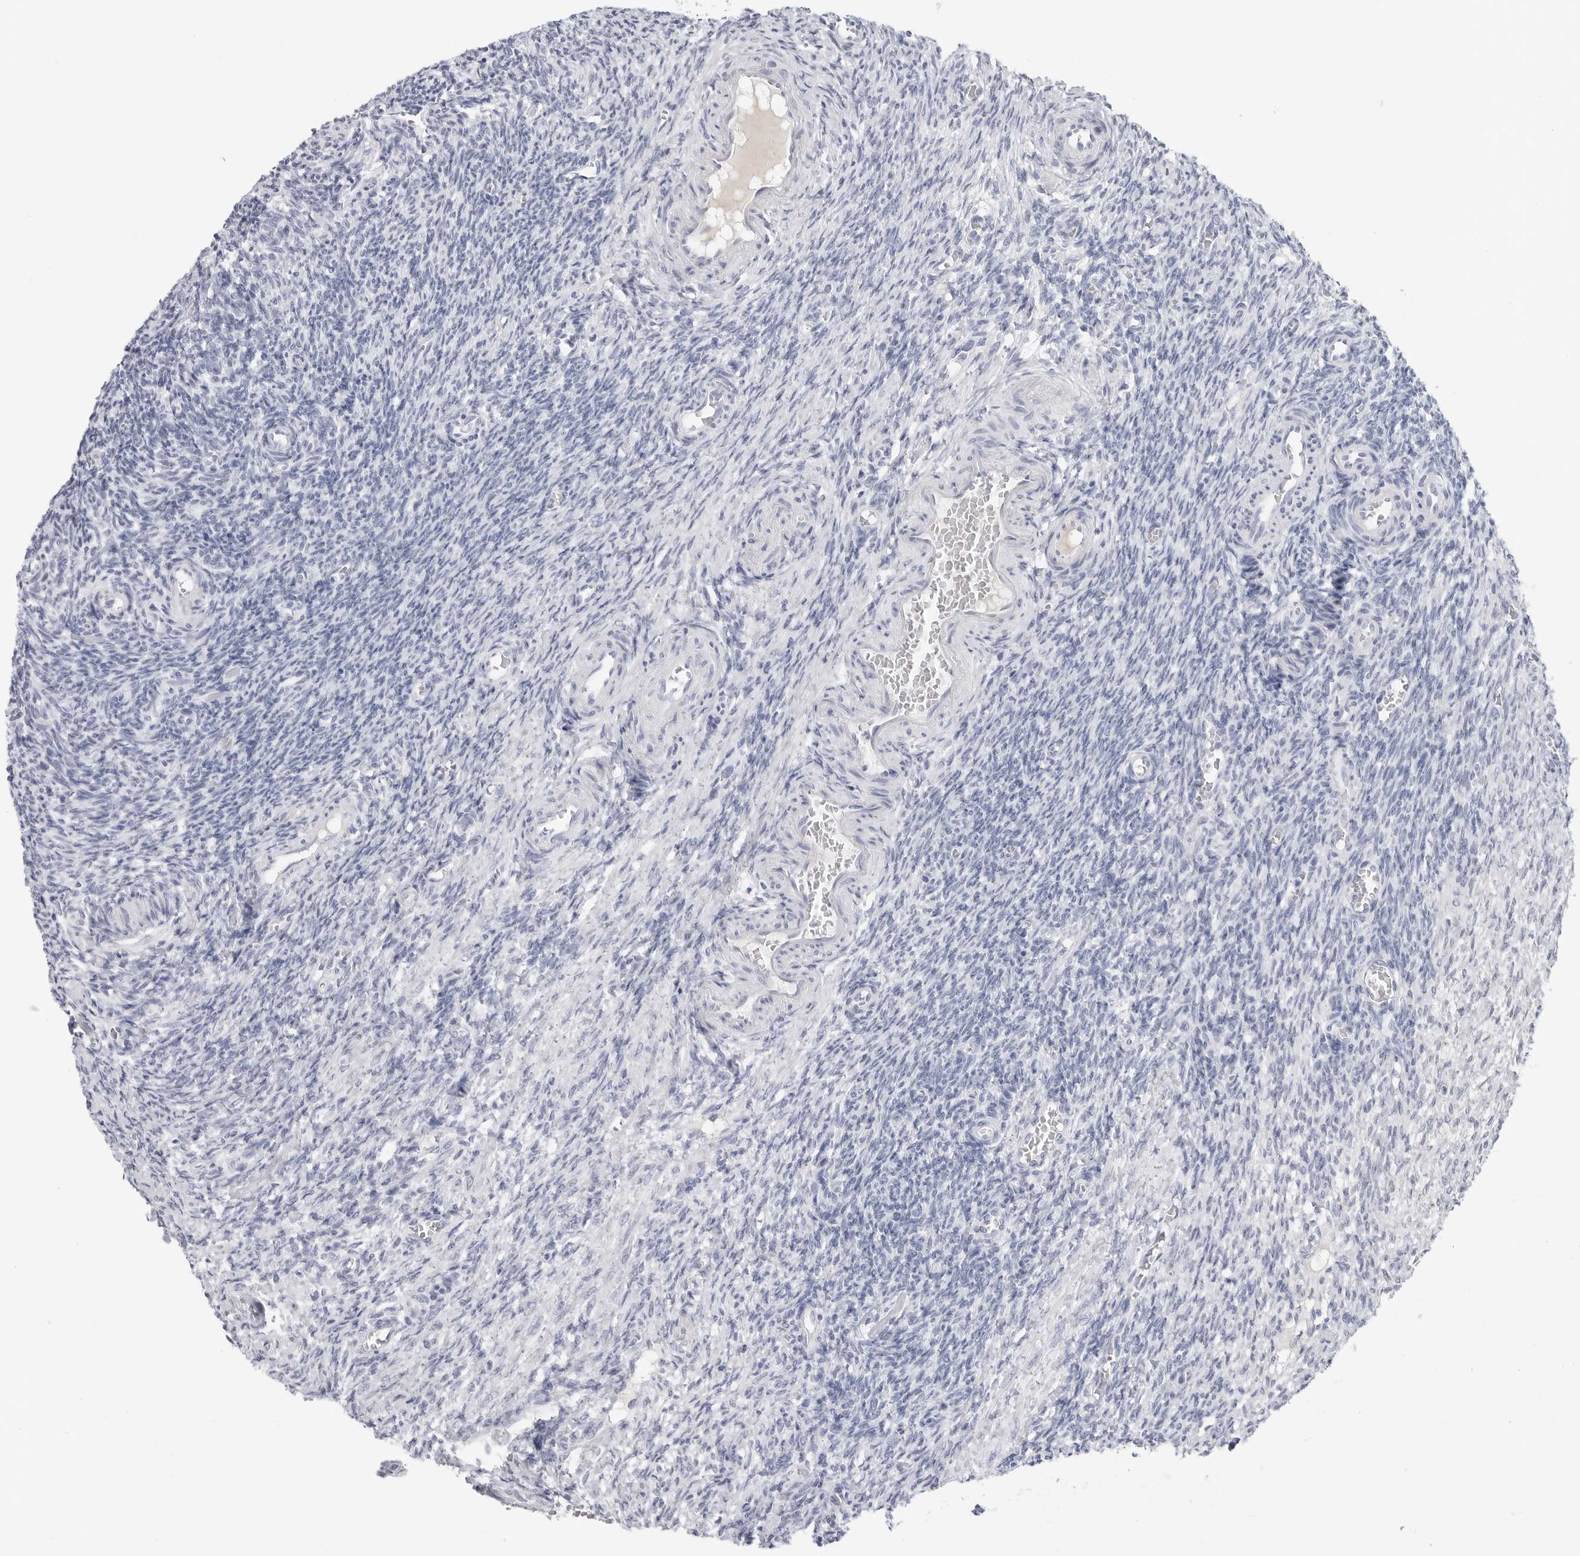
{"staining": {"intensity": "negative", "quantity": "none", "location": "none"}, "tissue": "ovary", "cell_type": "Ovarian stroma cells", "image_type": "normal", "snomed": [{"axis": "morphology", "description": "Normal tissue, NOS"}, {"axis": "topography", "description": "Ovary"}], "caption": "A high-resolution histopathology image shows immunohistochemistry (IHC) staining of unremarkable ovary, which displays no significant positivity in ovarian stroma cells.", "gene": "AMPD1", "patient": {"sex": "female", "age": 27}}